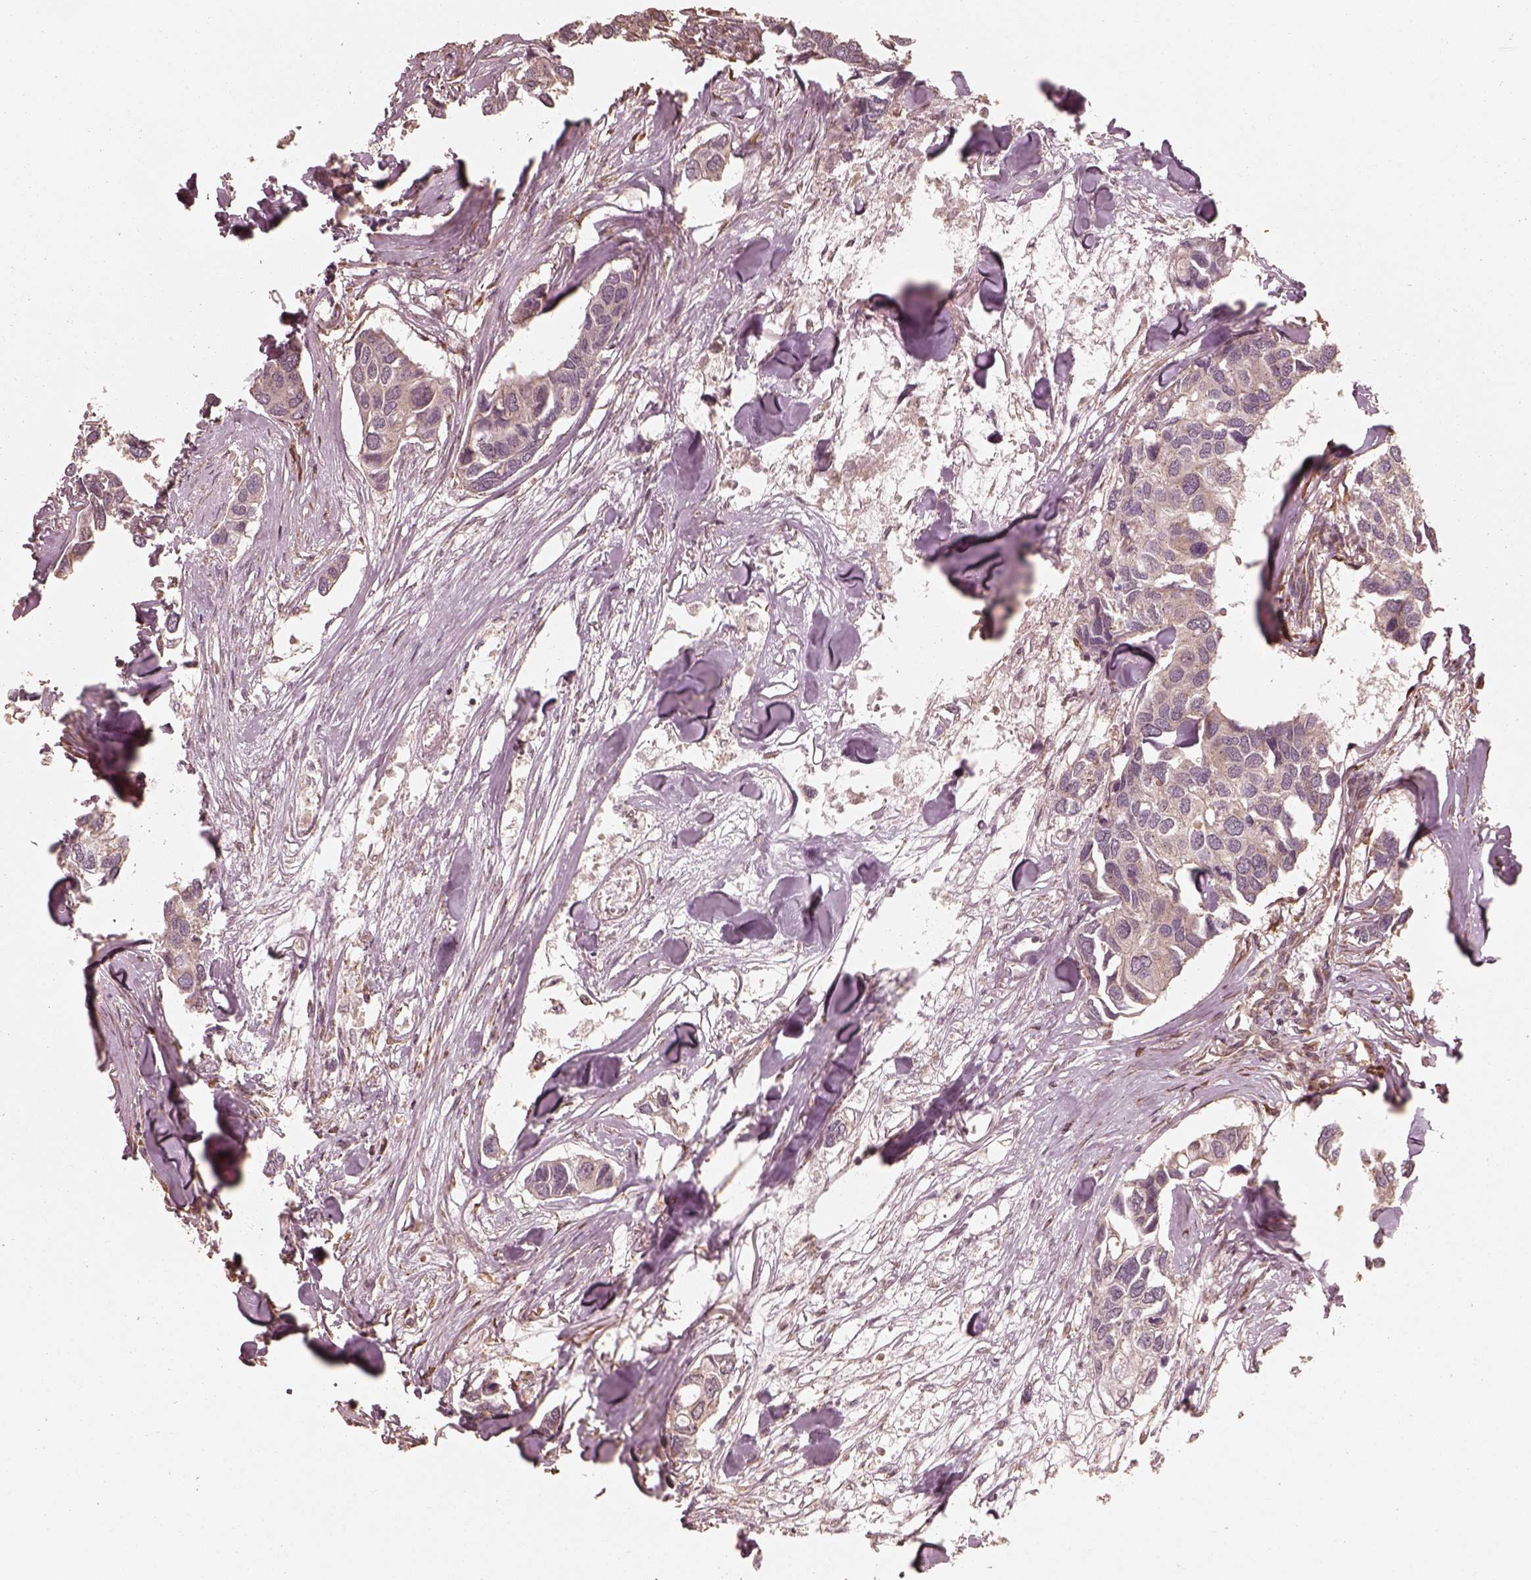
{"staining": {"intensity": "strong", "quantity": "<25%", "location": "cytoplasmic/membranous"}, "tissue": "breast cancer", "cell_type": "Tumor cells", "image_type": "cancer", "snomed": [{"axis": "morphology", "description": "Duct carcinoma"}, {"axis": "topography", "description": "Breast"}], "caption": "Protein staining of infiltrating ductal carcinoma (breast) tissue shows strong cytoplasmic/membranous expression in about <25% of tumor cells. (Stains: DAB (3,3'-diaminobenzidine) in brown, nuclei in blue, Microscopy: brightfield microscopy at high magnification).", "gene": "DNAJC25", "patient": {"sex": "female", "age": 83}}